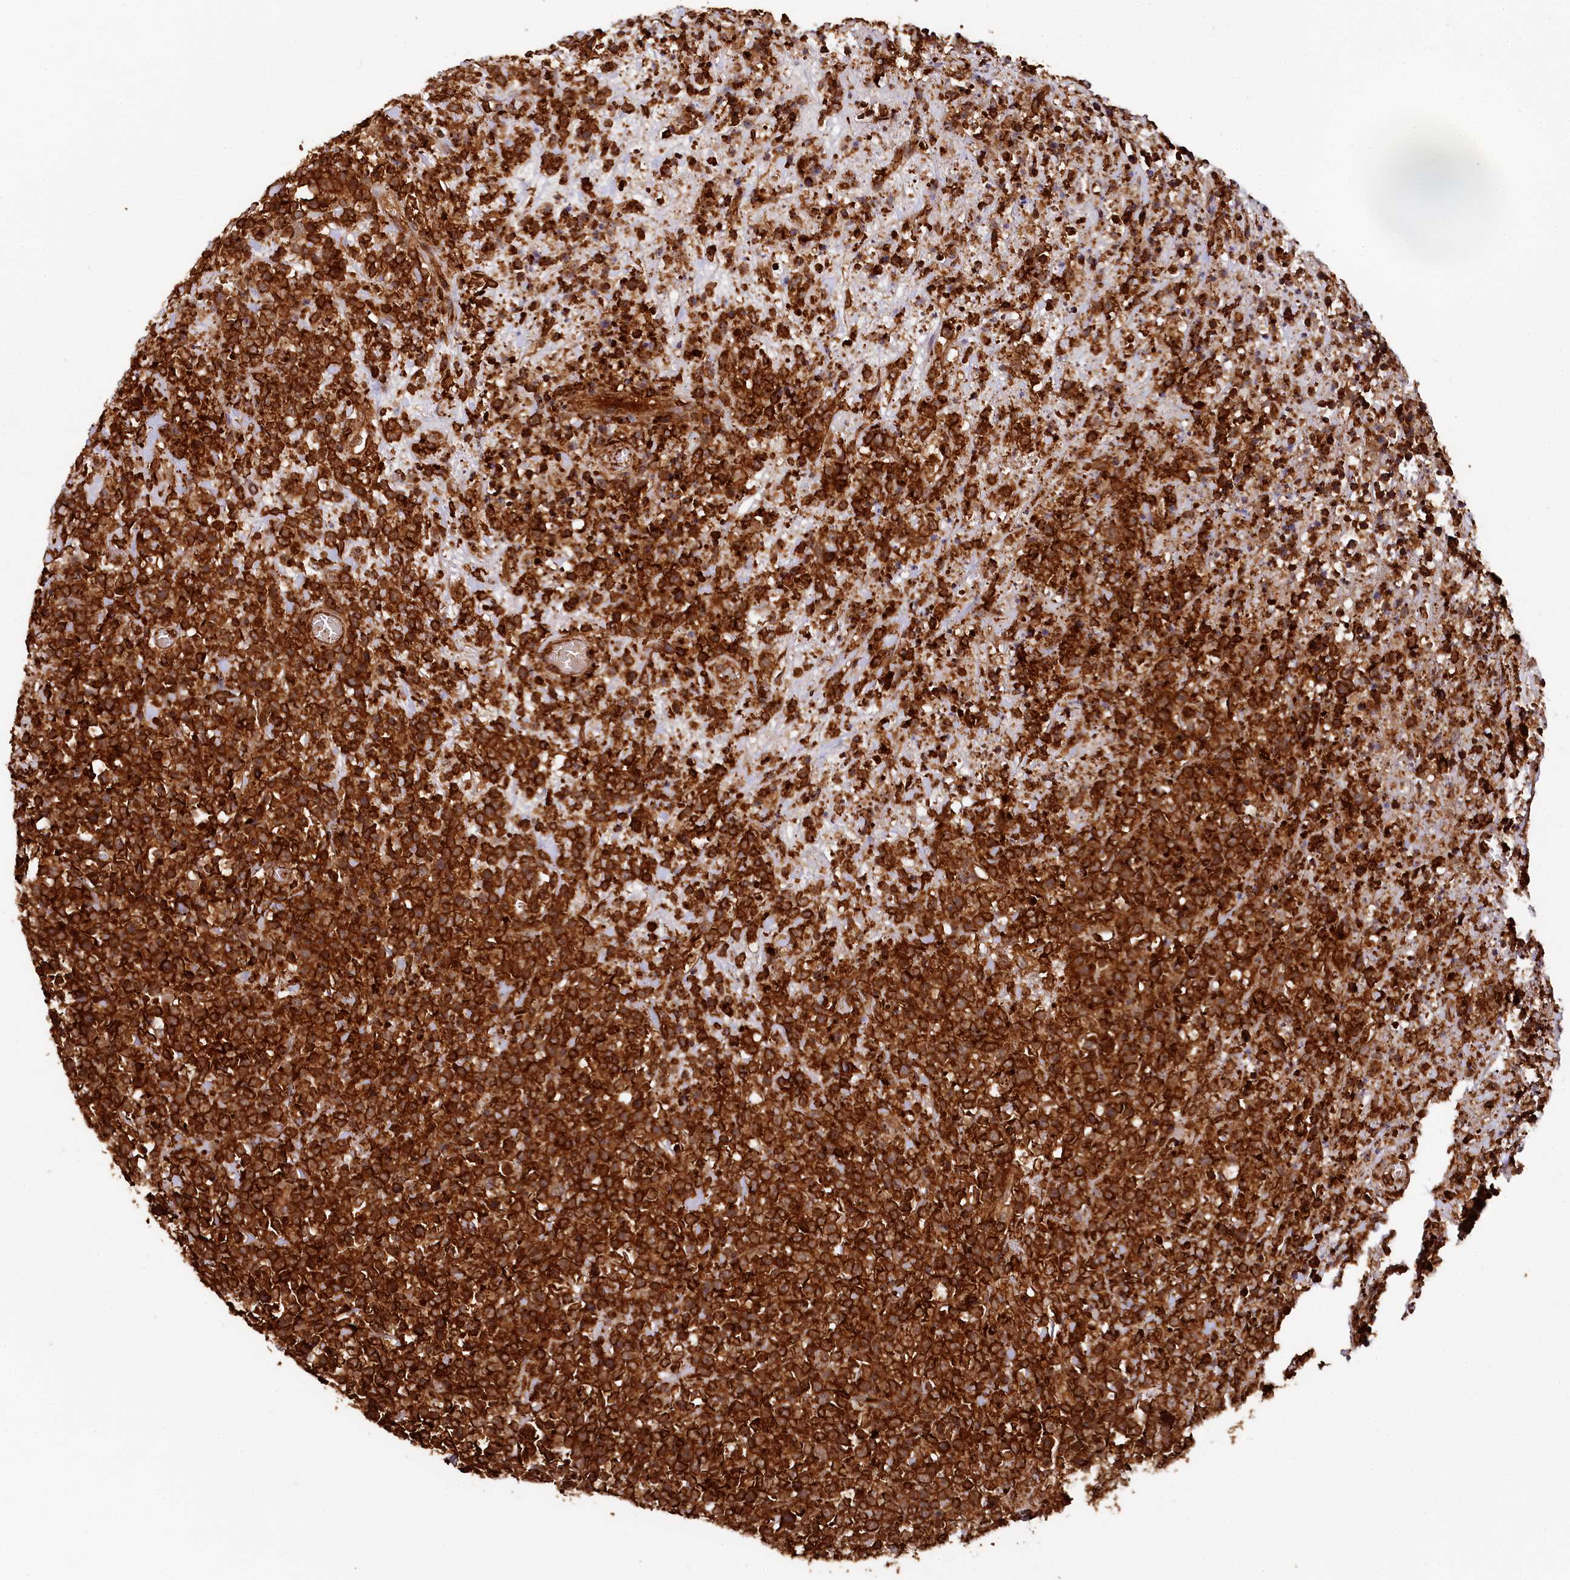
{"staining": {"intensity": "strong", "quantity": ">75%", "location": "cytoplasmic/membranous"}, "tissue": "lymphoma", "cell_type": "Tumor cells", "image_type": "cancer", "snomed": [{"axis": "morphology", "description": "Malignant lymphoma, non-Hodgkin's type, High grade"}, {"axis": "topography", "description": "Colon"}], "caption": "IHC image of human malignant lymphoma, non-Hodgkin's type (high-grade) stained for a protein (brown), which exhibits high levels of strong cytoplasmic/membranous positivity in about >75% of tumor cells.", "gene": "STUB1", "patient": {"sex": "female", "age": 53}}